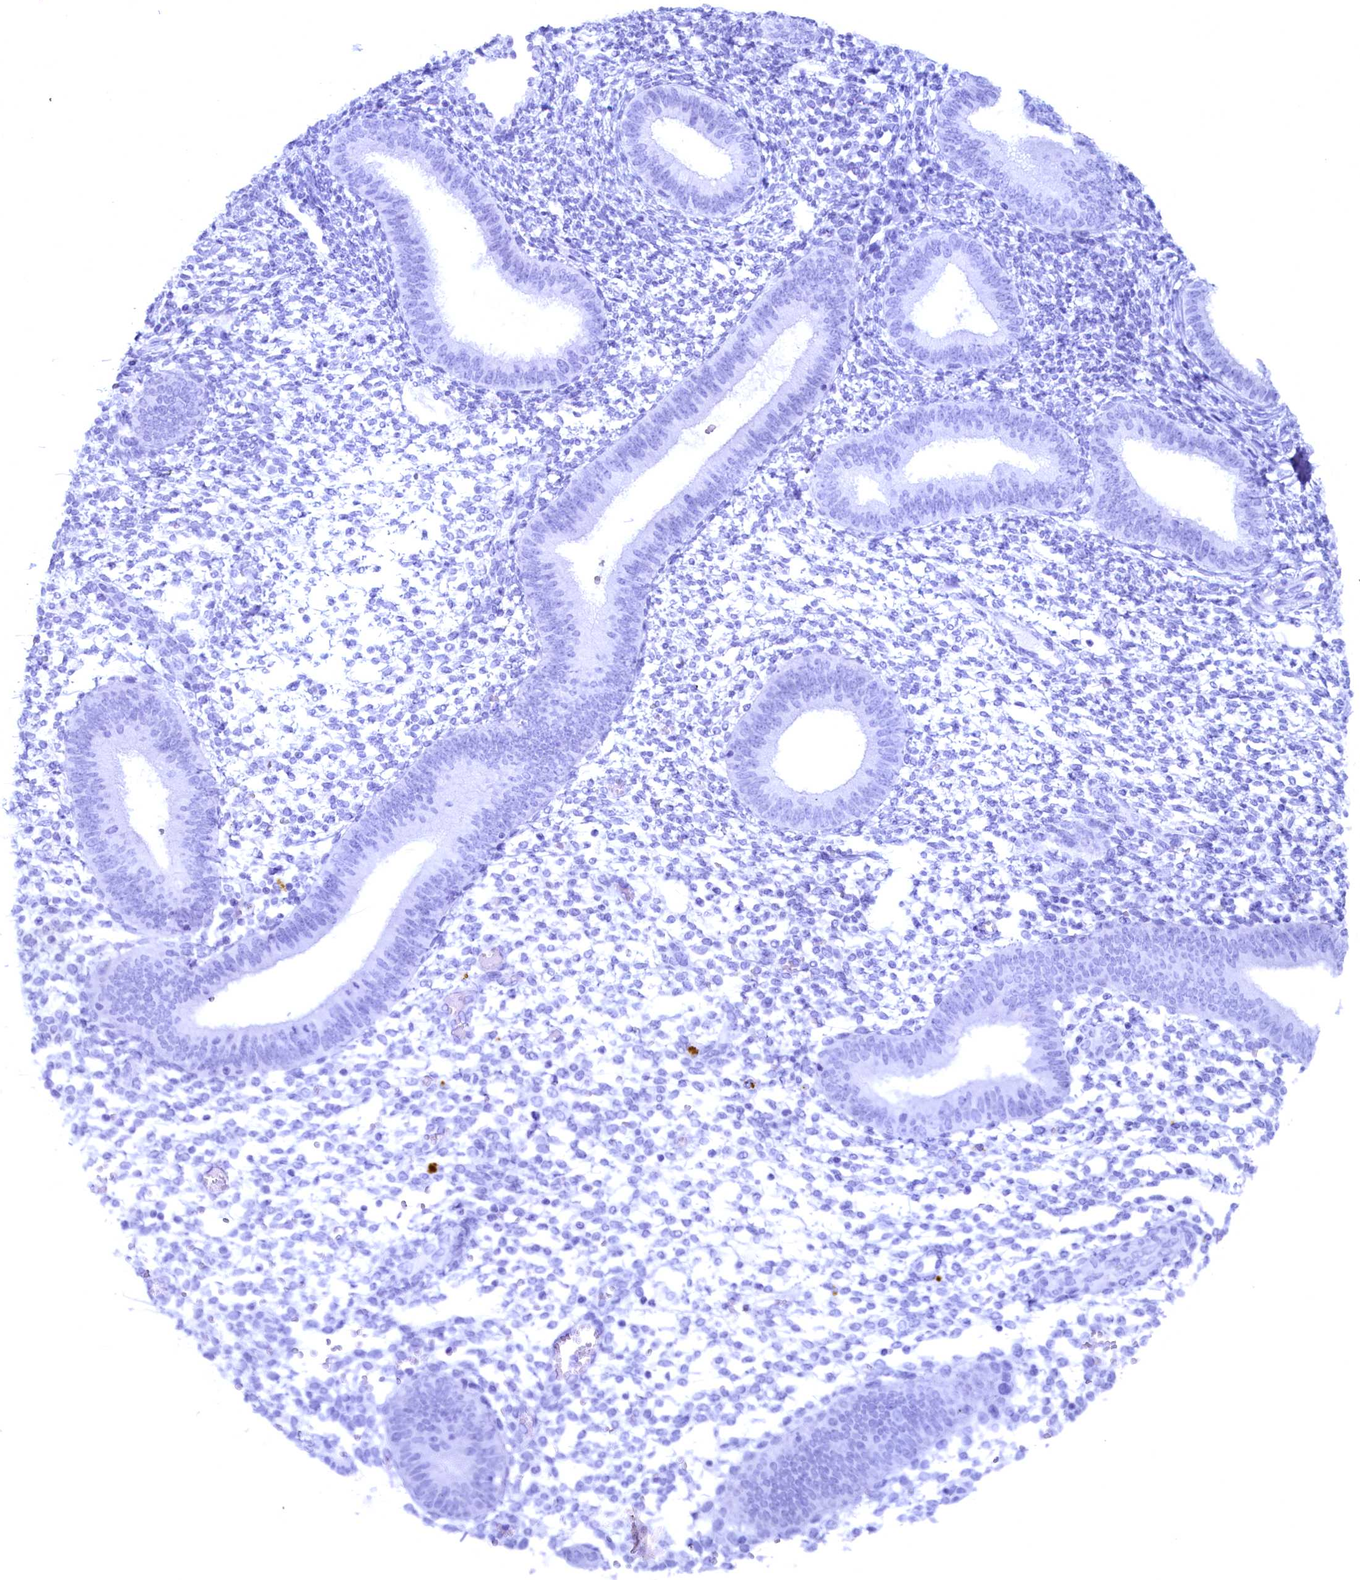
{"staining": {"intensity": "negative", "quantity": "none", "location": "none"}, "tissue": "endometrium", "cell_type": "Cells in endometrial stroma", "image_type": "normal", "snomed": [{"axis": "morphology", "description": "Normal tissue, NOS"}, {"axis": "topography", "description": "Uterus"}, {"axis": "topography", "description": "Endometrium"}], "caption": "This is an immunohistochemistry image of normal human endometrium. There is no positivity in cells in endometrial stroma.", "gene": "FLYWCH2", "patient": {"sex": "female", "age": 48}}